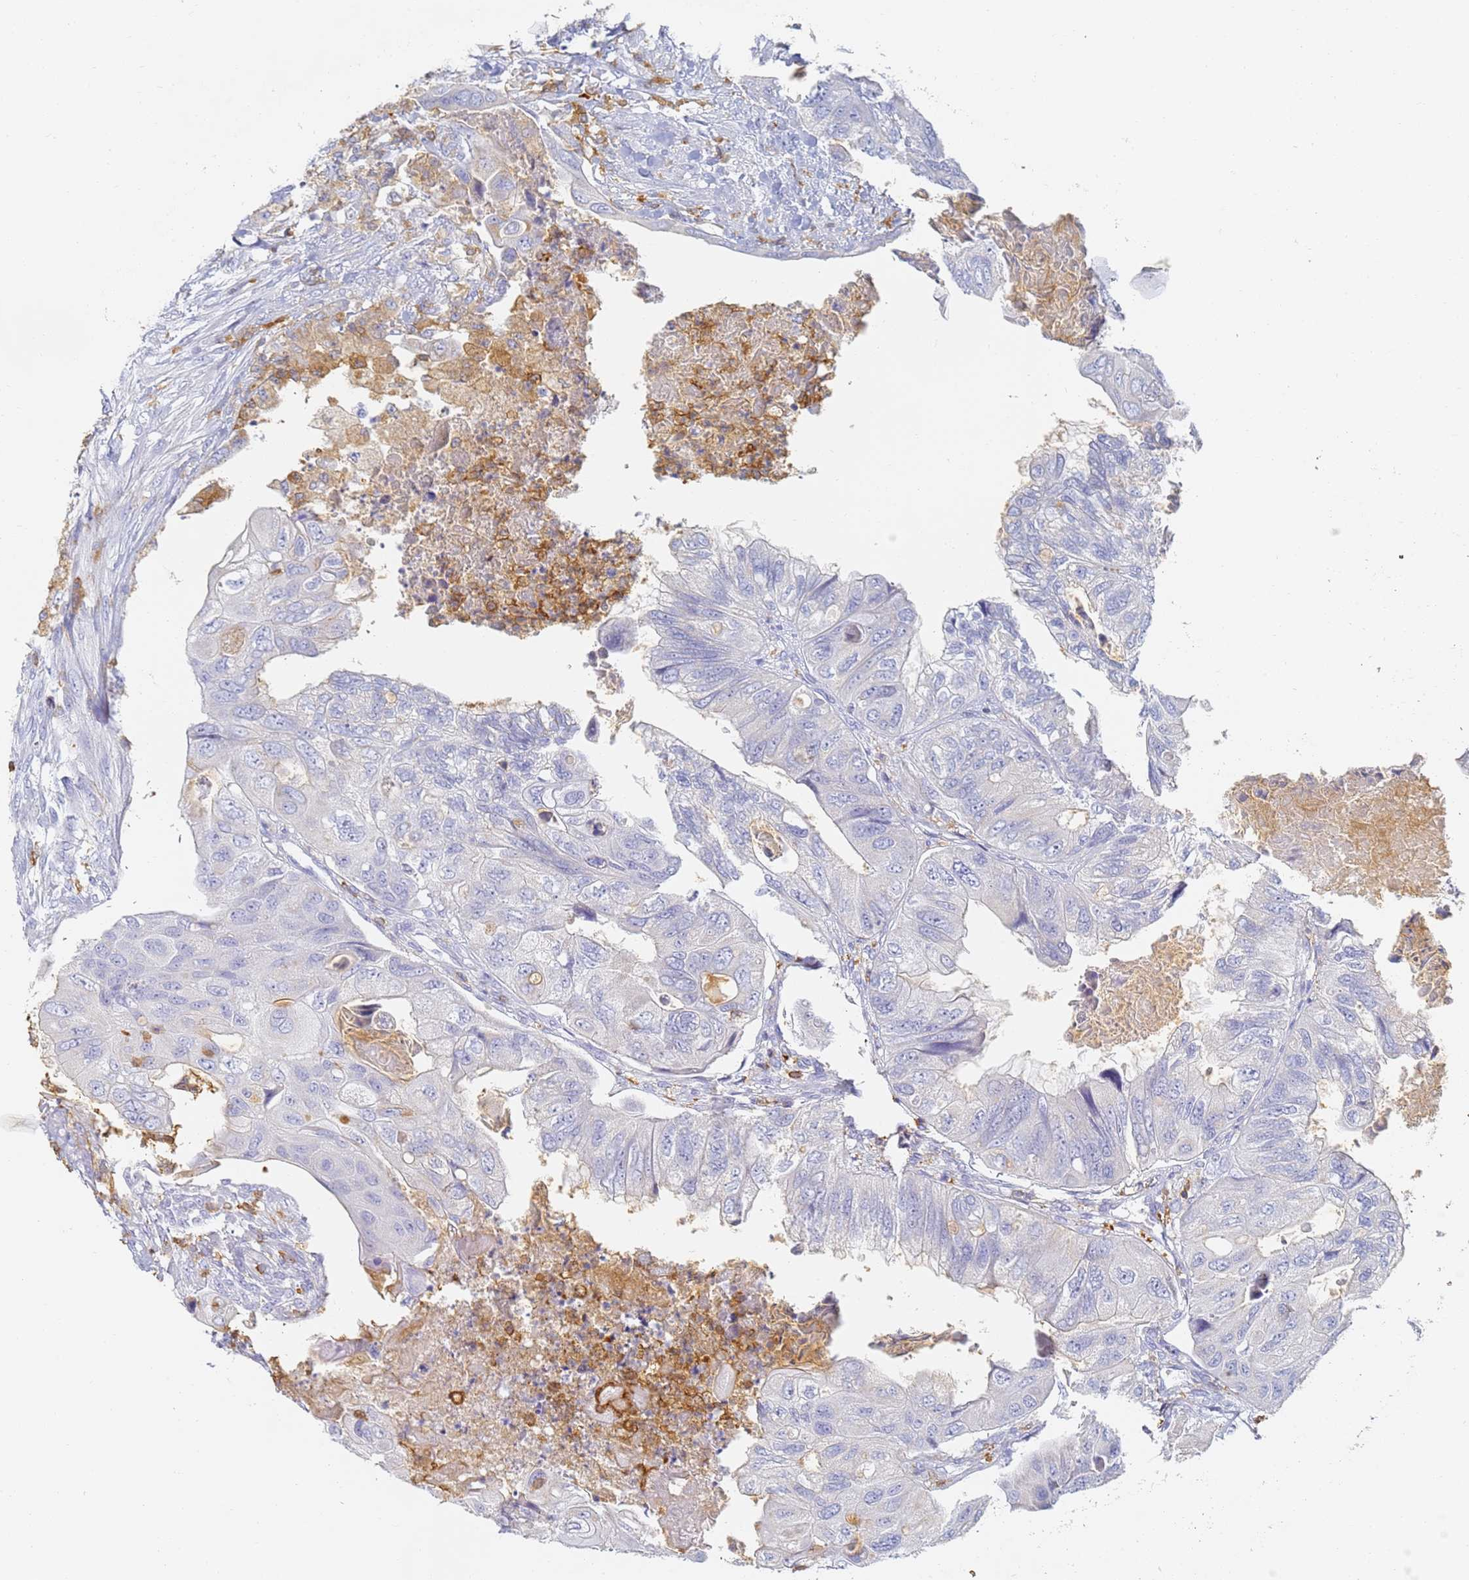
{"staining": {"intensity": "negative", "quantity": "none", "location": "none"}, "tissue": "colorectal cancer", "cell_type": "Tumor cells", "image_type": "cancer", "snomed": [{"axis": "morphology", "description": "Adenocarcinoma, NOS"}, {"axis": "topography", "description": "Rectum"}], "caption": "Human colorectal cancer (adenocarcinoma) stained for a protein using immunohistochemistry shows no expression in tumor cells.", "gene": "BIN2", "patient": {"sex": "male", "age": 63}}